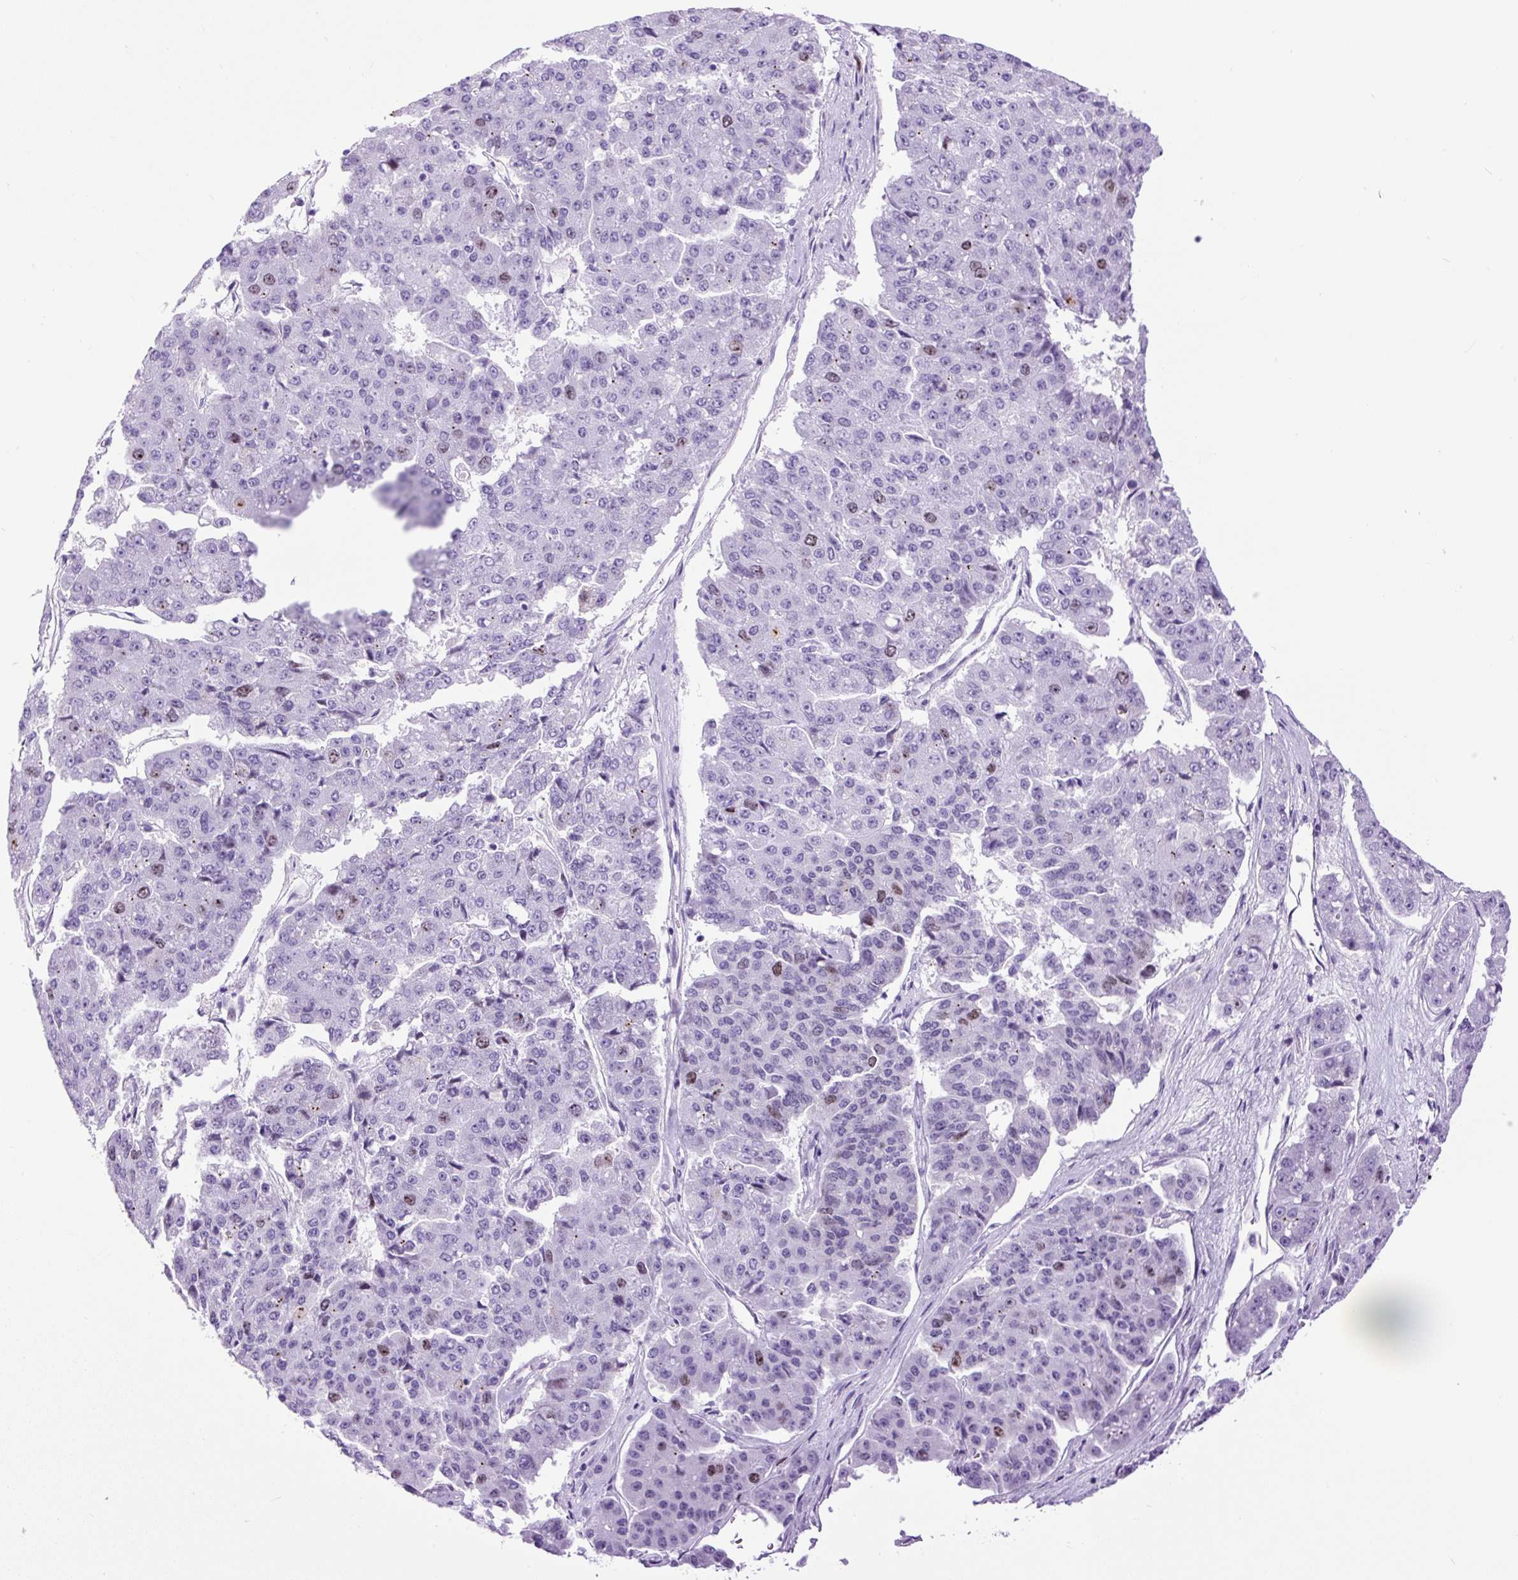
{"staining": {"intensity": "weak", "quantity": "<25%", "location": "nuclear"}, "tissue": "pancreatic cancer", "cell_type": "Tumor cells", "image_type": "cancer", "snomed": [{"axis": "morphology", "description": "Adenocarcinoma, NOS"}, {"axis": "topography", "description": "Pancreas"}], "caption": "DAB (3,3'-diaminobenzidine) immunohistochemical staining of human pancreatic adenocarcinoma demonstrates no significant positivity in tumor cells. (DAB IHC, high magnification).", "gene": "RACGAP1", "patient": {"sex": "male", "age": 50}}